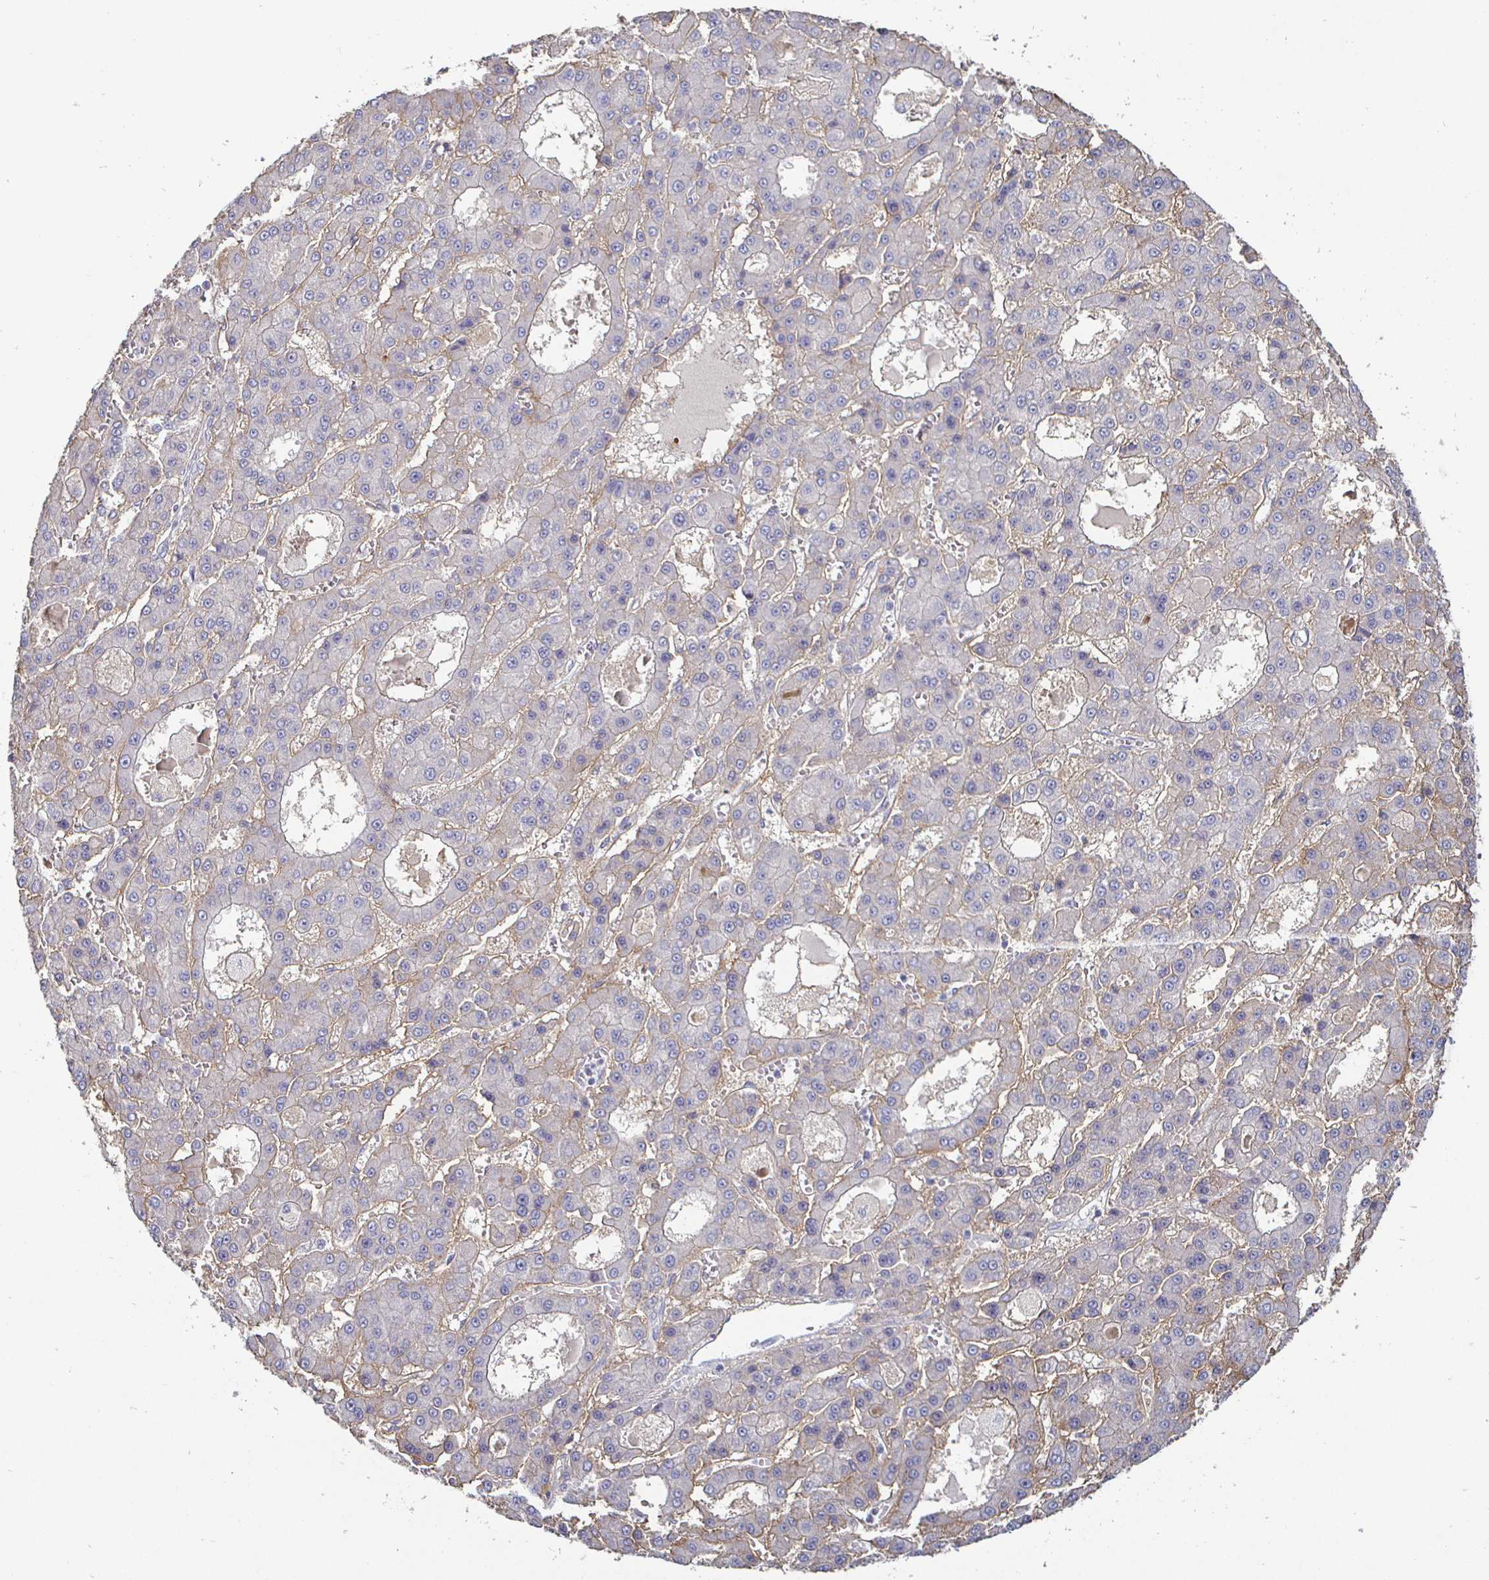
{"staining": {"intensity": "weak", "quantity": "25%-75%", "location": "cytoplasmic/membranous"}, "tissue": "liver cancer", "cell_type": "Tumor cells", "image_type": "cancer", "snomed": [{"axis": "morphology", "description": "Carcinoma, Hepatocellular, NOS"}, {"axis": "topography", "description": "Liver"}], "caption": "About 25%-75% of tumor cells in liver cancer display weak cytoplasmic/membranous protein positivity as visualized by brown immunohistochemical staining.", "gene": "ENPP1", "patient": {"sex": "male", "age": 70}}